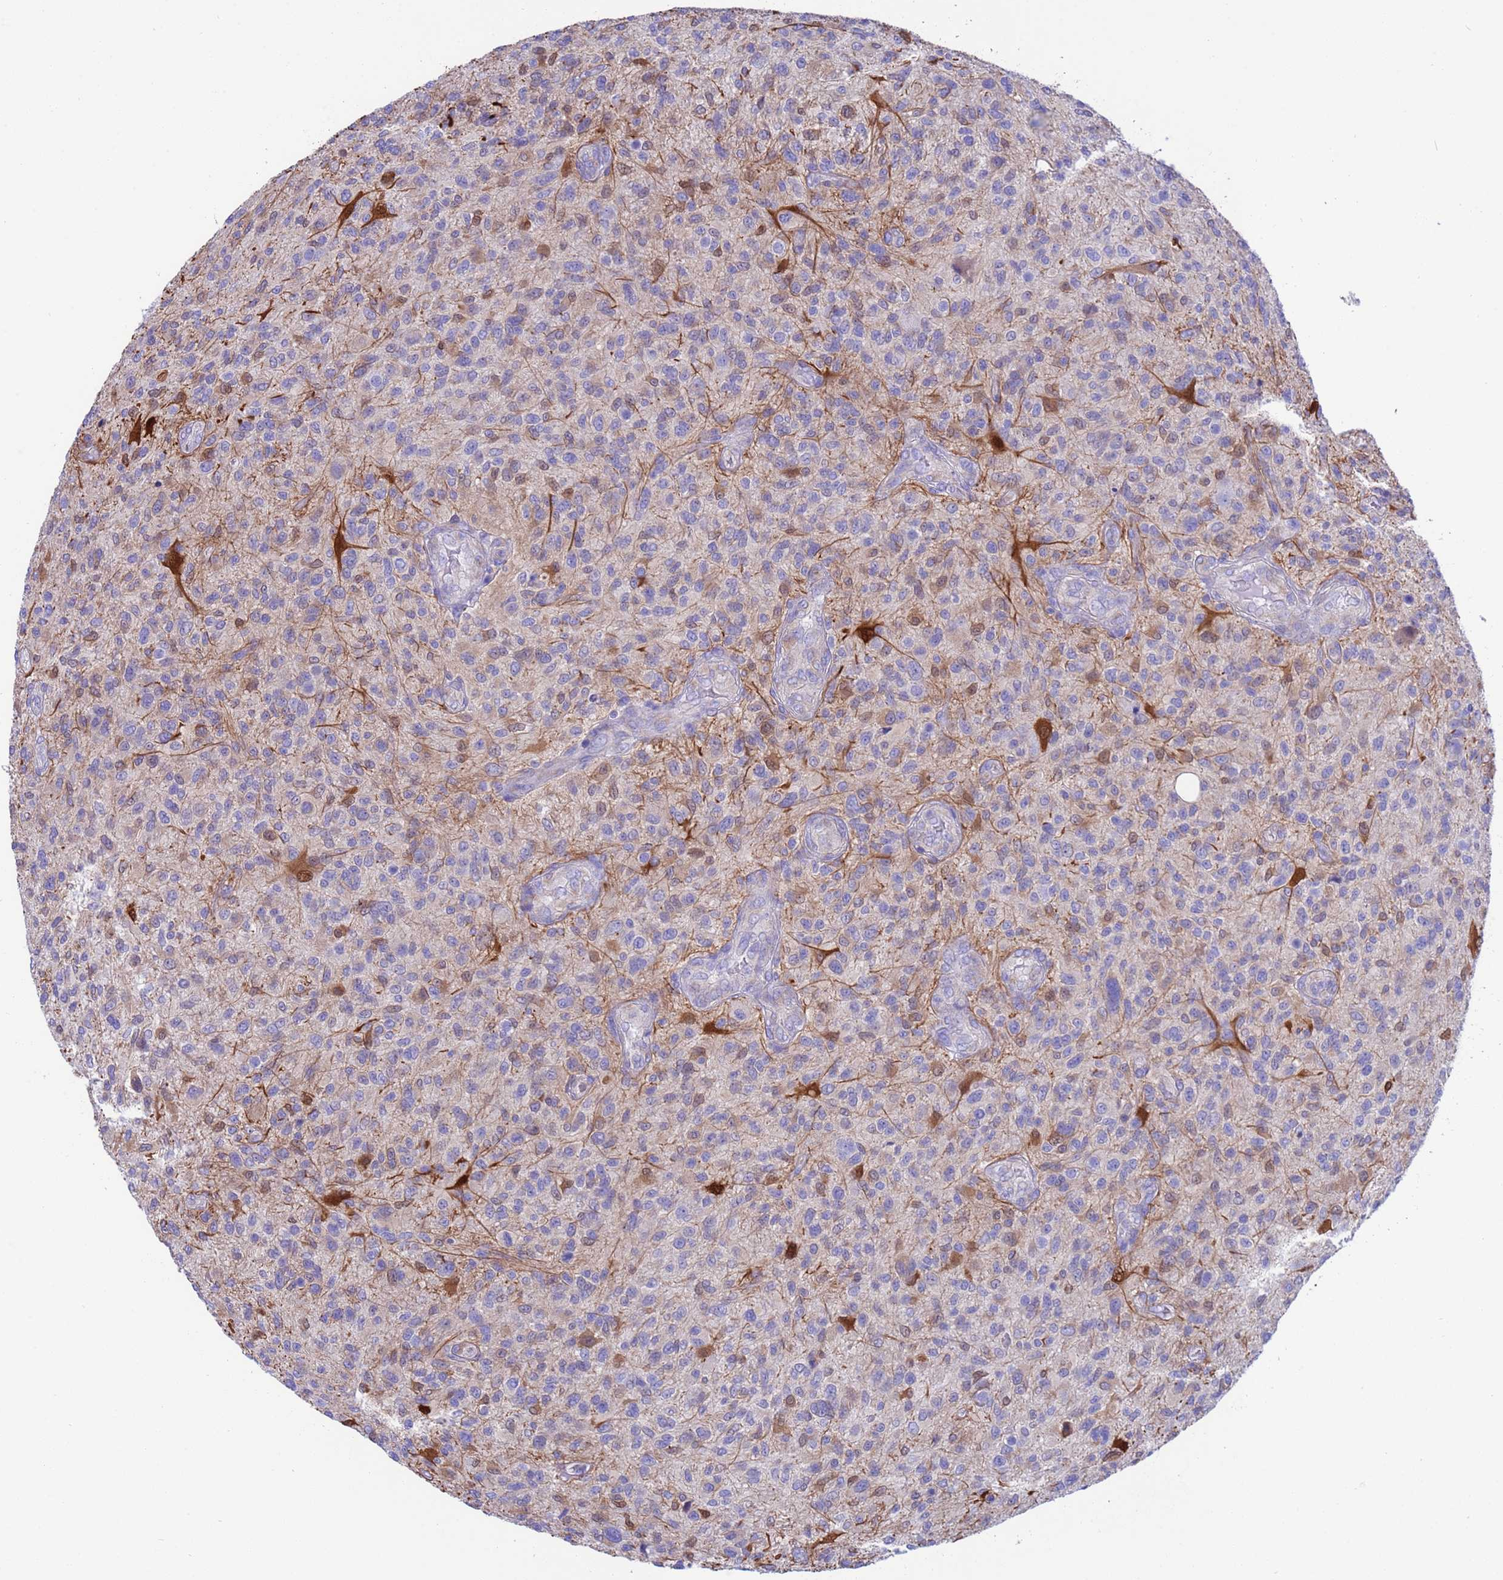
{"staining": {"intensity": "moderate", "quantity": "<25%", "location": "cytoplasmic/membranous,nuclear"}, "tissue": "glioma", "cell_type": "Tumor cells", "image_type": "cancer", "snomed": [{"axis": "morphology", "description": "Glioma, malignant, High grade"}, {"axis": "topography", "description": "Brain"}], "caption": "DAB (3,3'-diaminobenzidine) immunohistochemical staining of human high-grade glioma (malignant) reveals moderate cytoplasmic/membranous and nuclear protein staining in about <25% of tumor cells.", "gene": "C6orf47", "patient": {"sex": "male", "age": 47}}